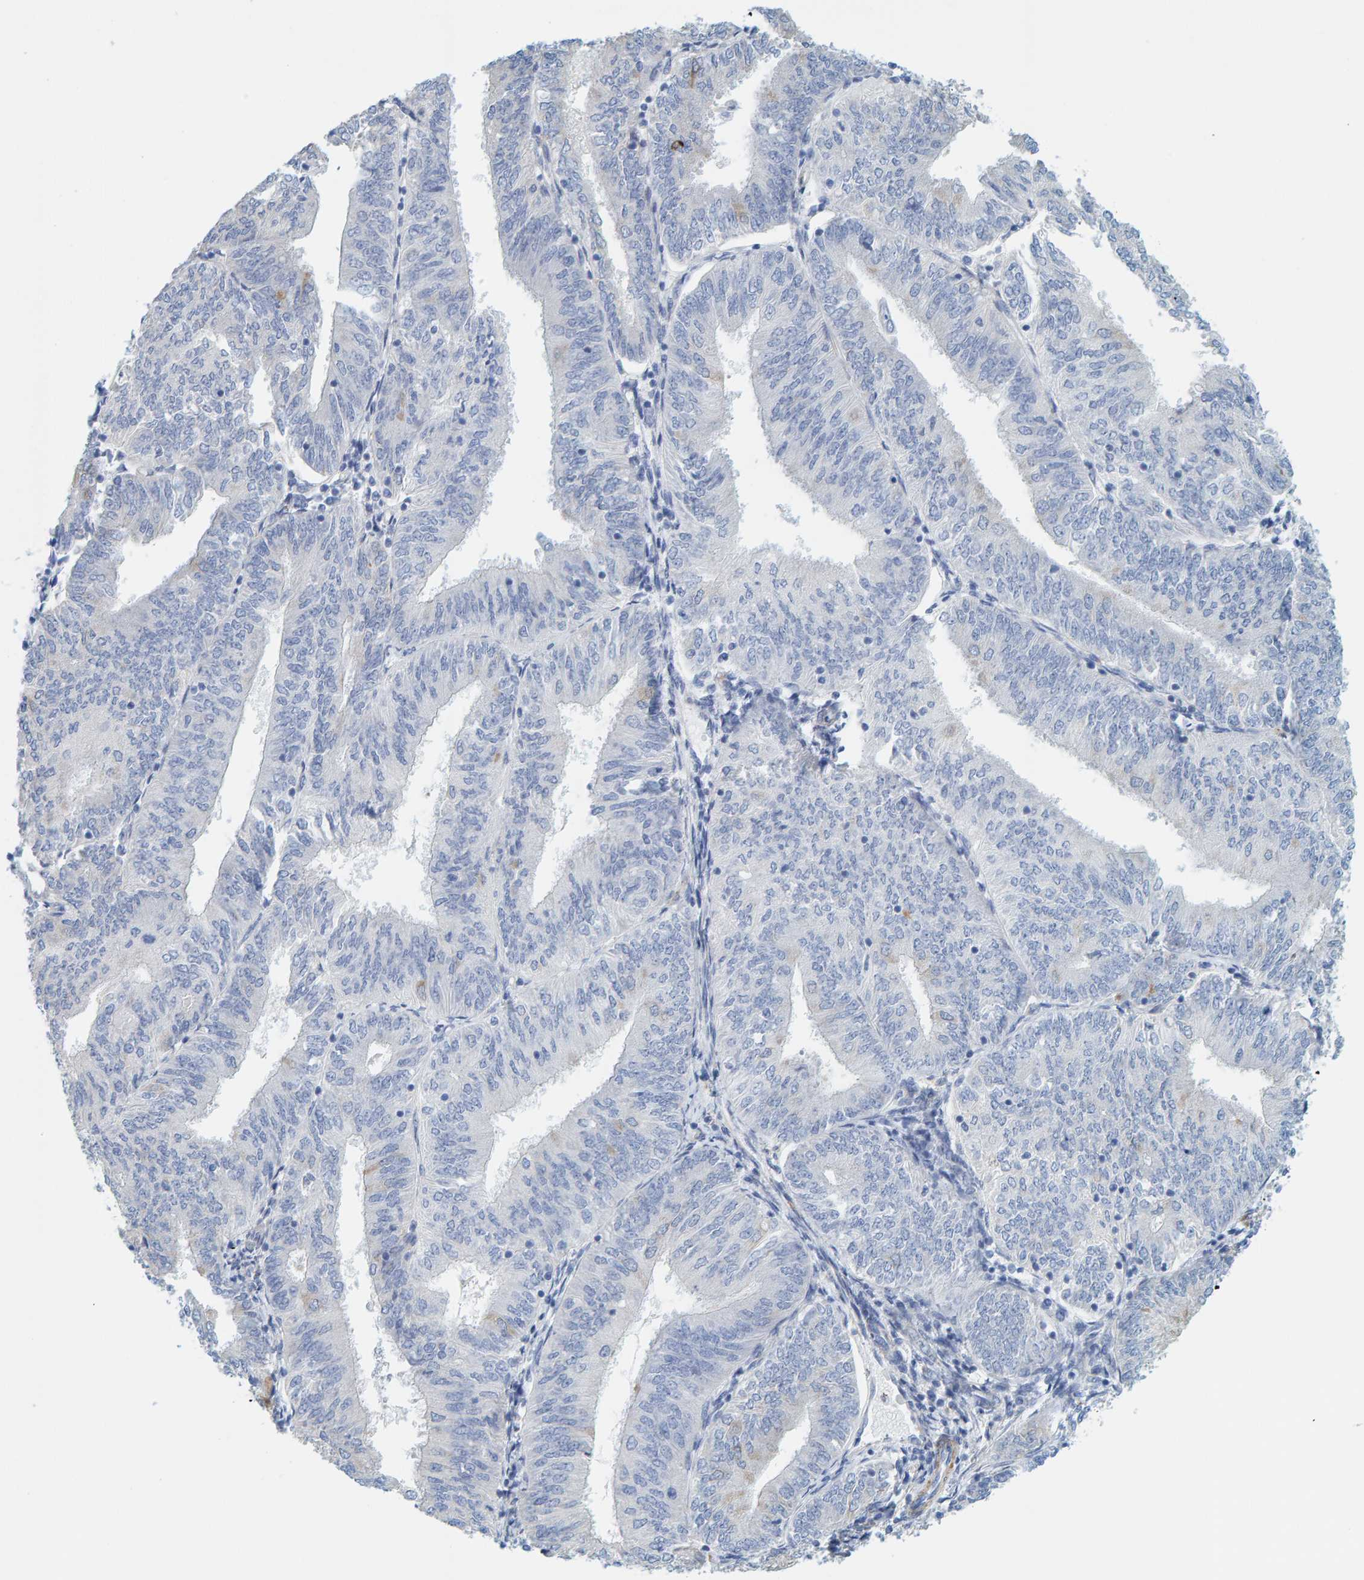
{"staining": {"intensity": "negative", "quantity": "none", "location": "none"}, "tissue": "endometrial cancer", "cell_type": "Tumor cells", "image_type": "cancer", "snomed": [{"axis": "morphology", "description": "Adenocarcinoma, NOS"}, {"axis": "topography", "description": "Endometrium"}], "caption": "This is a image of IHC staining of endometrial adenocarcinoma, which shows no expression in tumor cells. (DAB (3,3'-diaminobenzidine) immunohistochemistry (IHC), high magnification).", "gene": "MAP1B", "patient": {"sex": "female", "age": 58}}